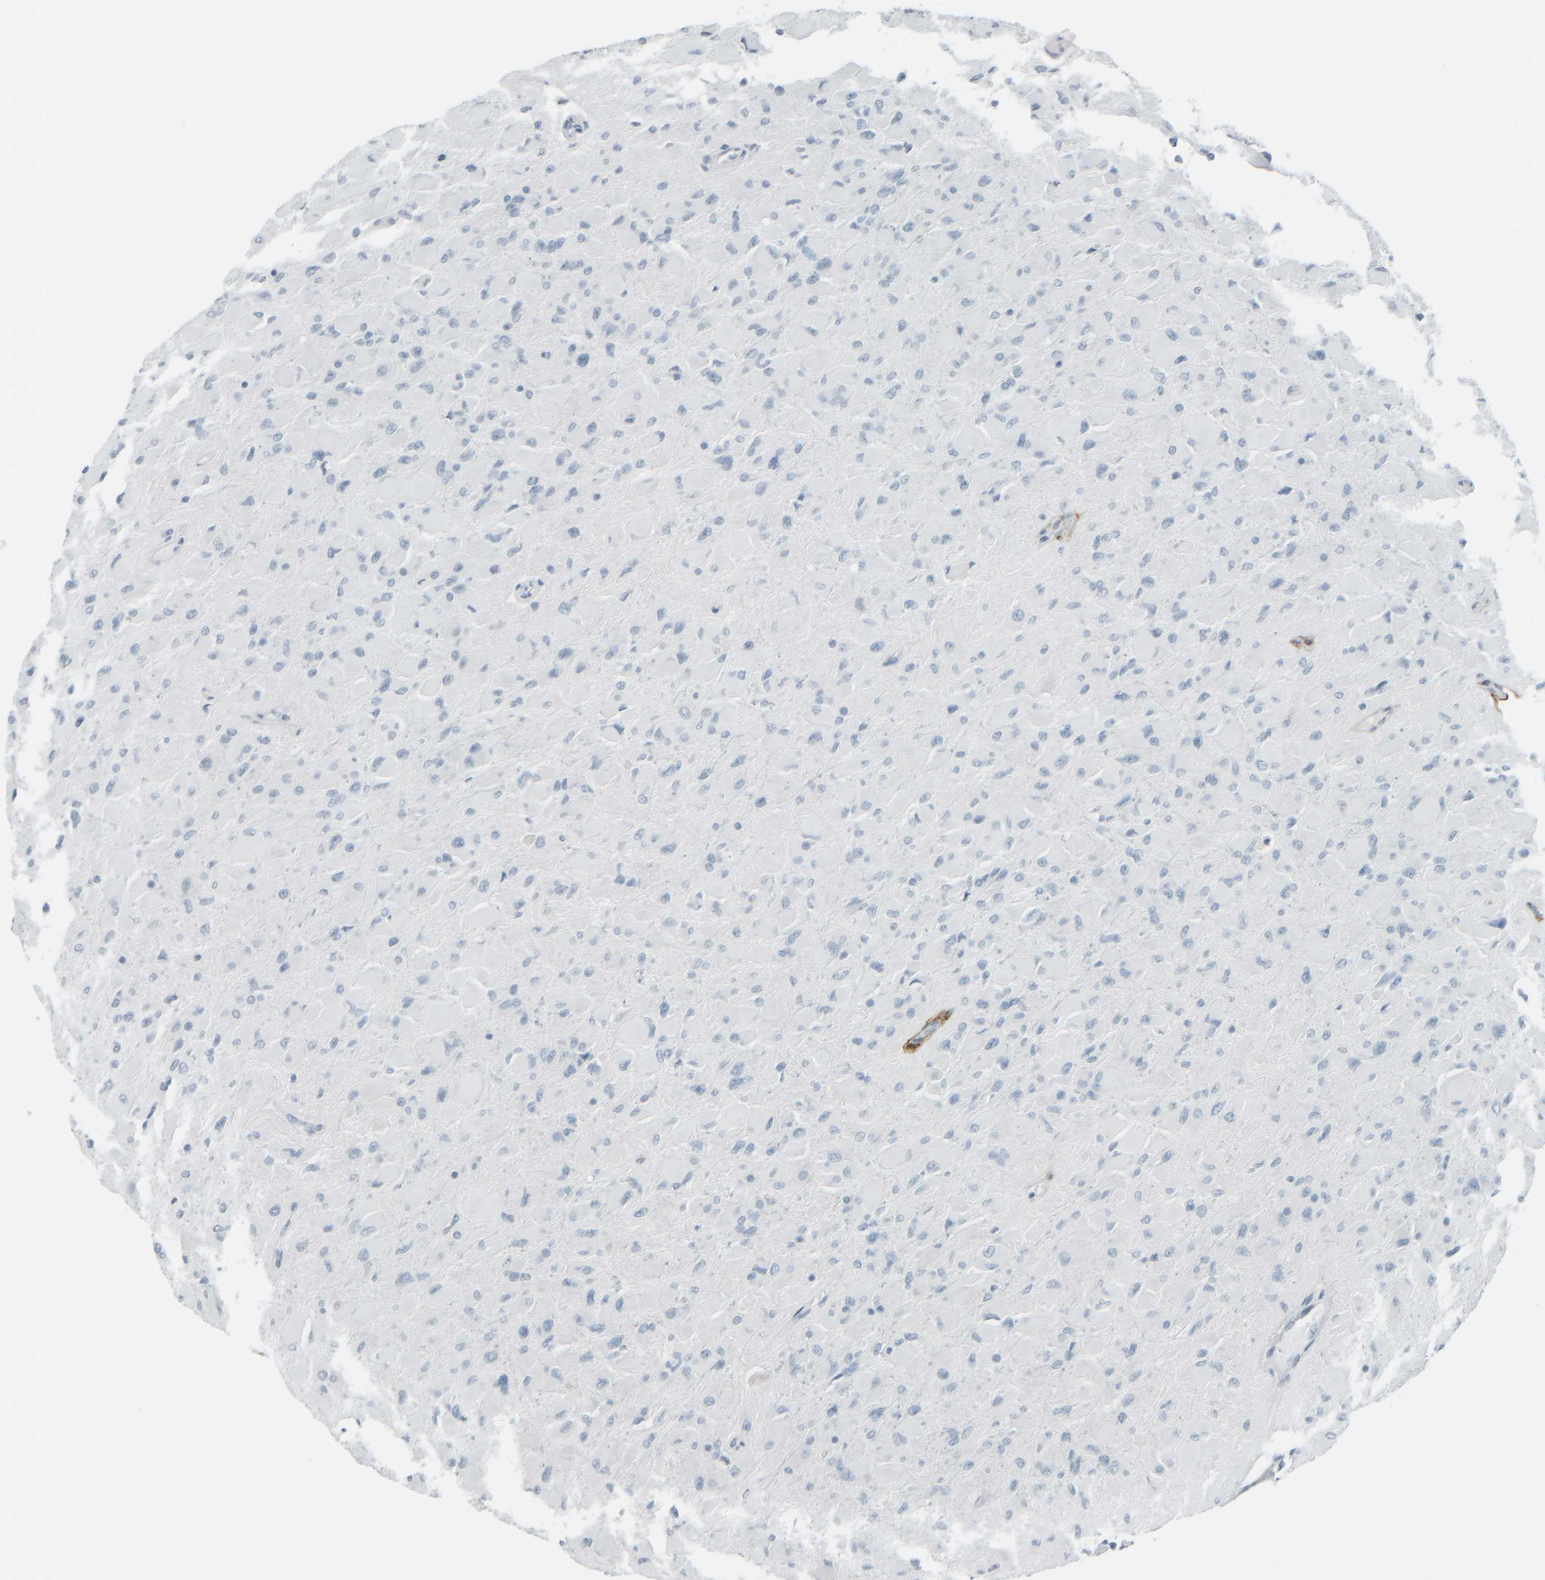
{"staining": {"intensity": "negative", "quantity": "none", "location": "none"}, "tissue": "glioma", "cell_type": "Tumor cells", "image_type": "cancer", "snomed": [{"axis": "morphology", "description": "Glioma, malignant, High grade"}, {"axis": "topography", "description": "Cerebral cortex"}], "caption": "Immunohistochemical staining of glioma exhibits no significant positivity in tumor cells. The staining is performed using DAB brown chromogen with nuclei counter-stained in using hematoxylin.", "gene": "TPSAB1", "patient": {"sex": "female", "age": 36}}